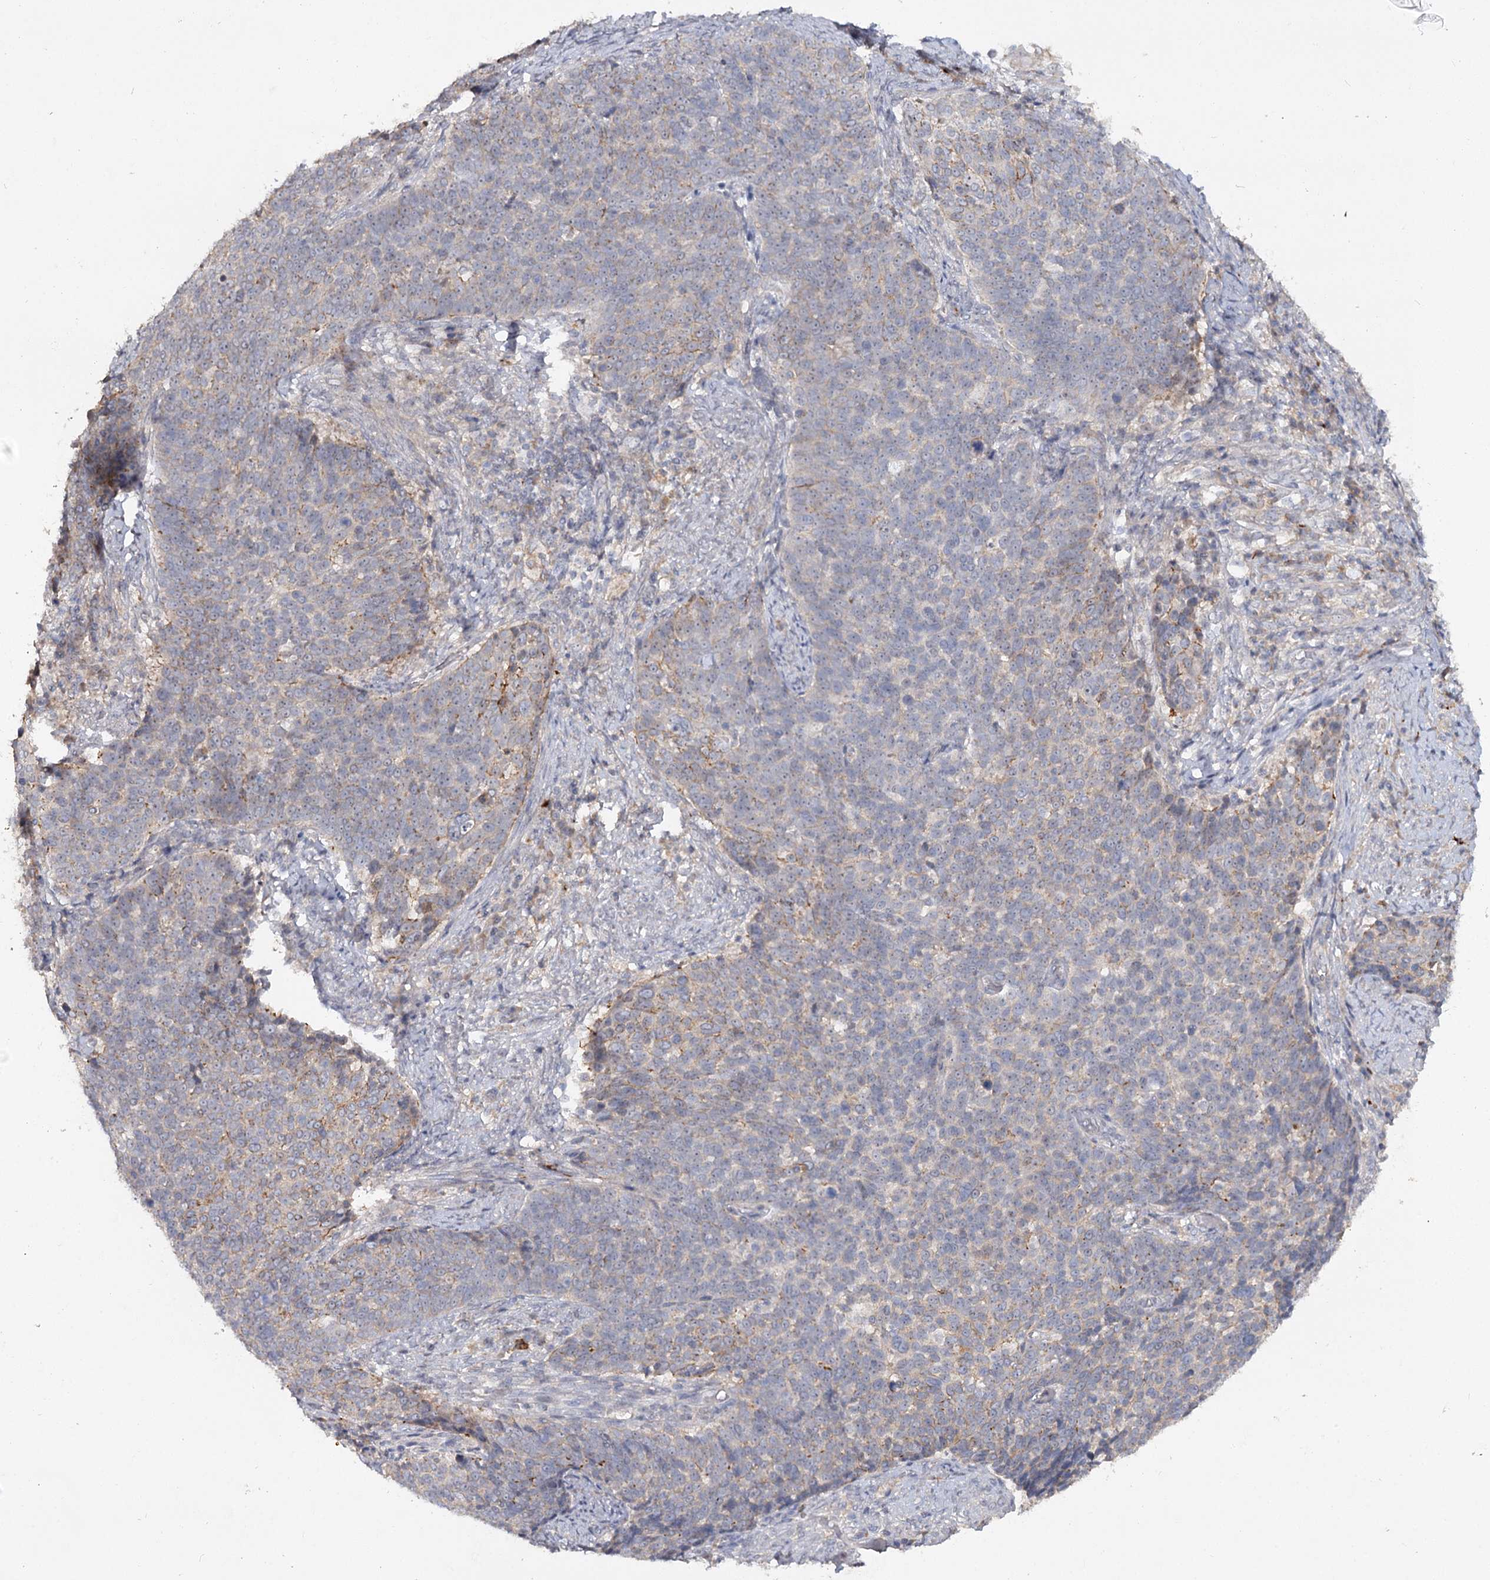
{"staining": {"intensity": "negative", "quantity": "none", "location": "none"}, "tissue": "cervical cancer", "cell_type": "Tumor cells", "image_type": "cancer", "snomed": [{"axis": "morphology", "description": "Squamous cell carcinoma, NOS"}, {"axis": "topography", "description": "Cervix"}], "caption": "Tumor cells show no significant protein expression in cervical squamous cell carcinoma.", "gene": "ANGPTL5", "patient": {"sex": "female", "age": 39}}